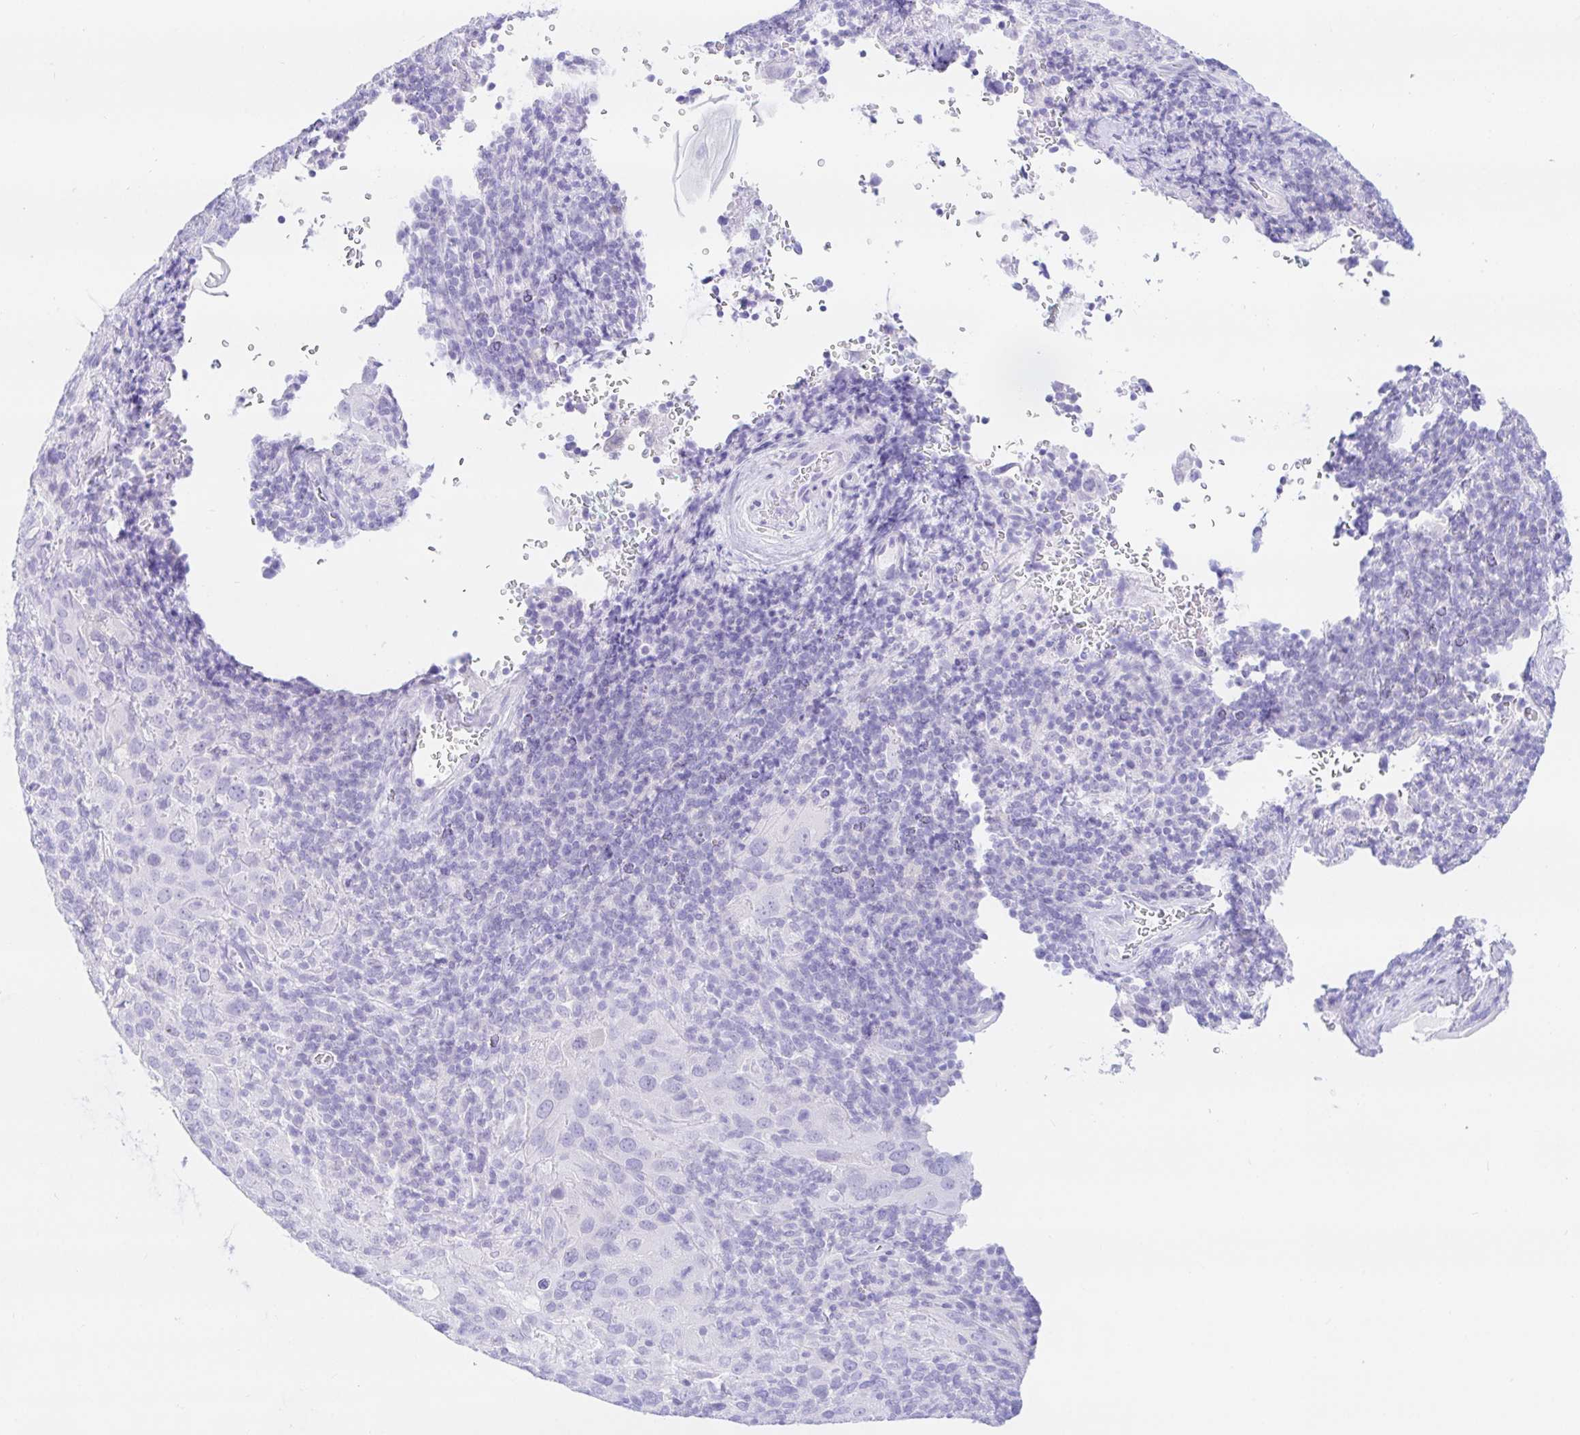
{"staining": {"intensity": "negative", "quantity": "none", "location": "none"}, "tissue": "cervical cancer", "cell_type": "Tumor cells", "image_type": "cancer", "snomed": [{"axis": "morphology", "description": "Squamous cell carcinoma, NOS"}, {"axis": "topography", "description": "Cervix"}], "caption": "The micrograph demonstrates no significant staining in tumor cells of cervical cancer. (Immunohistochemistry, brightfield microscopy, high magnification).", "gene": "PAX8", "patient": {"sex": "female", "age": 51}}